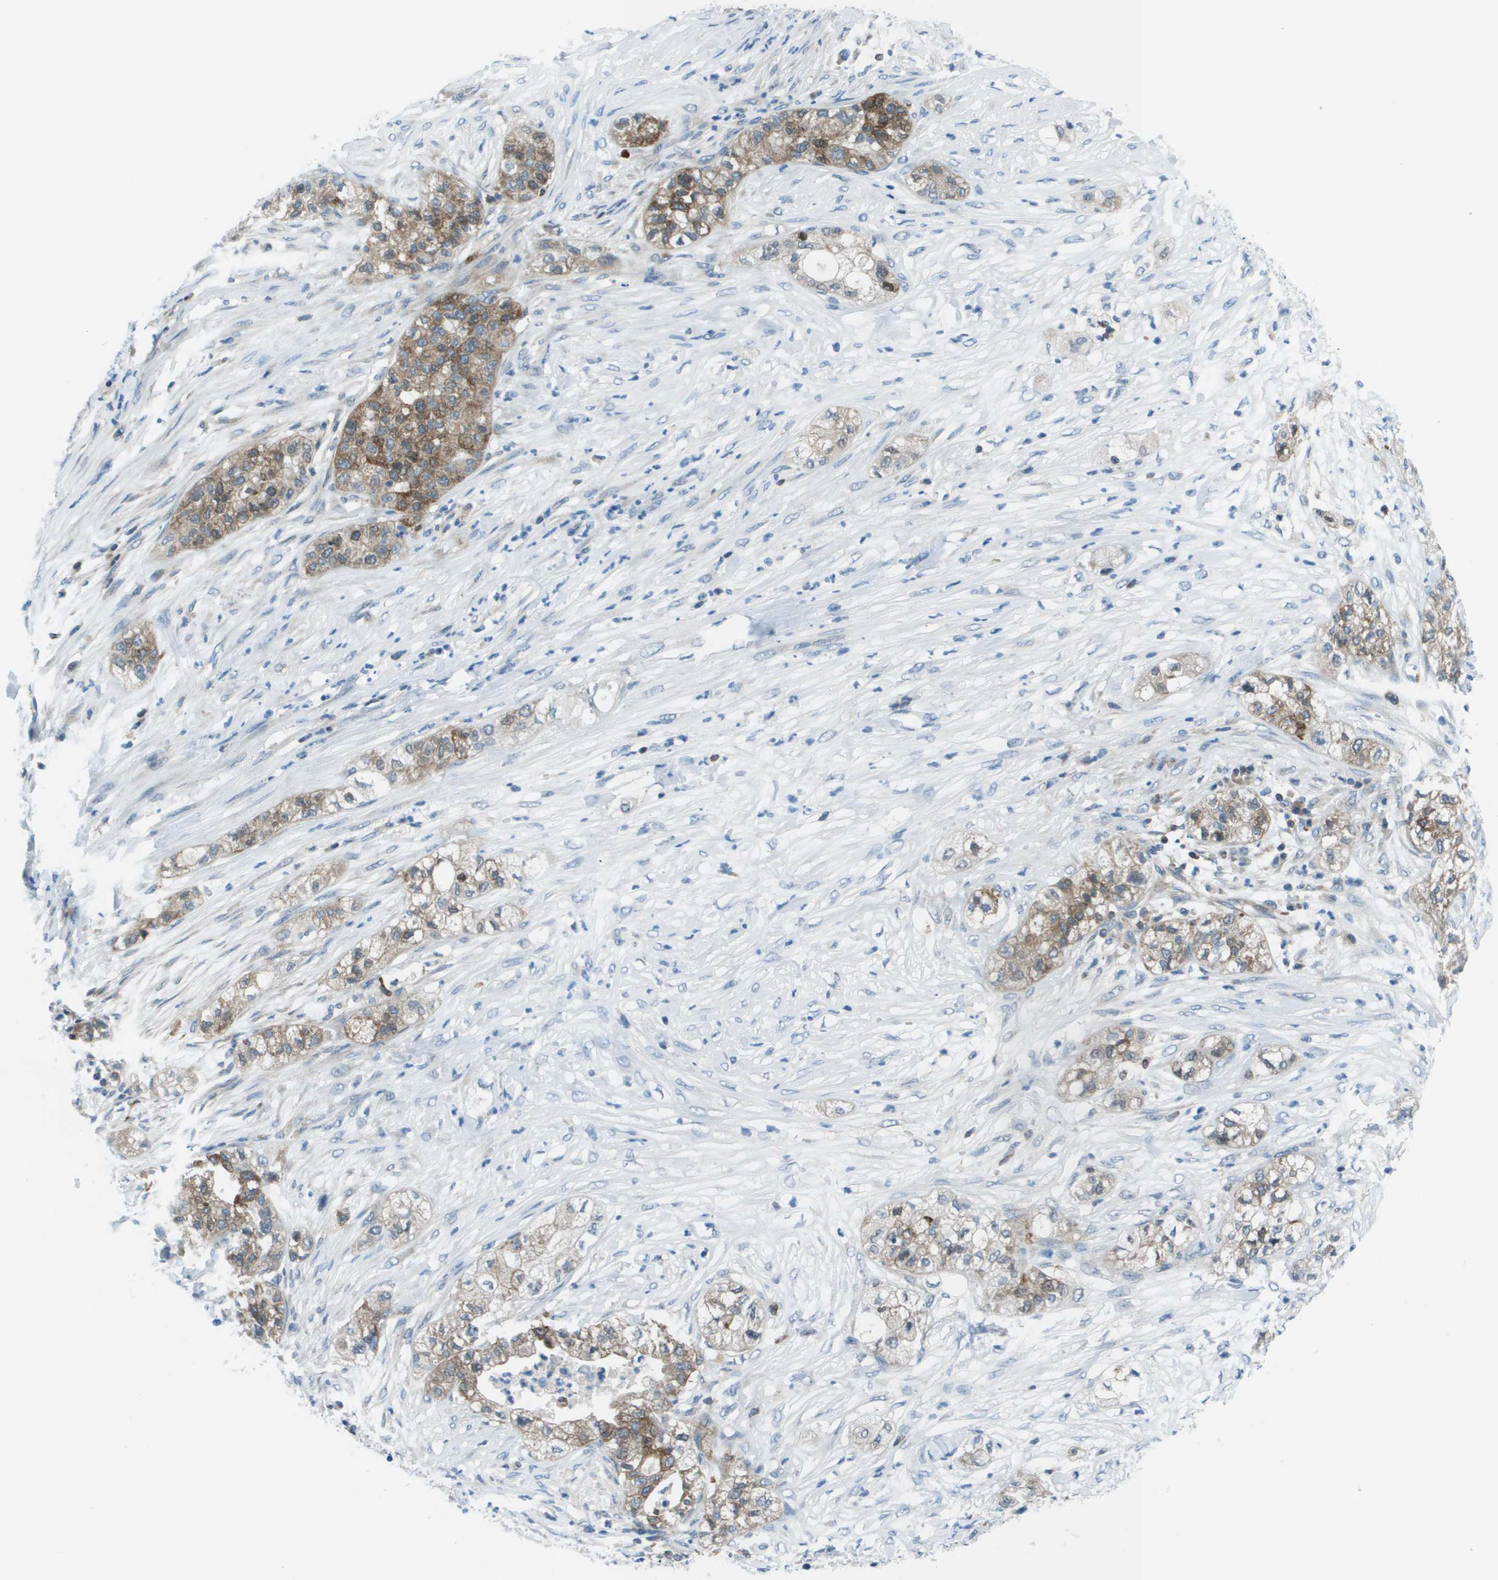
{"staining": {"intensity": "moderate", "quantity": "25%-75%", "location": "cytoplasmic/membranous"}, "tissue": "pancreatic cancer", "cell_type": "Tumor cells", "image_type": "cancer", "snomed": [{"axis": "morphology", "description": "Adenocarcinoma, NOS"}, {"axis": "topography", "description": "Pancreas"}], "caption": "Immunohistochemistry (IHC) (DAB) staining of pancreatic cancer (adenocarcinoma) demonstrates moderate cytoplasmic/membranous protein expression in about 25%-75% of tumor cells. The protein is shown in brown color, while the nuclei are stained blue.", "gene": "STIP1", "patient": {"sex": "female", "age": 78}}